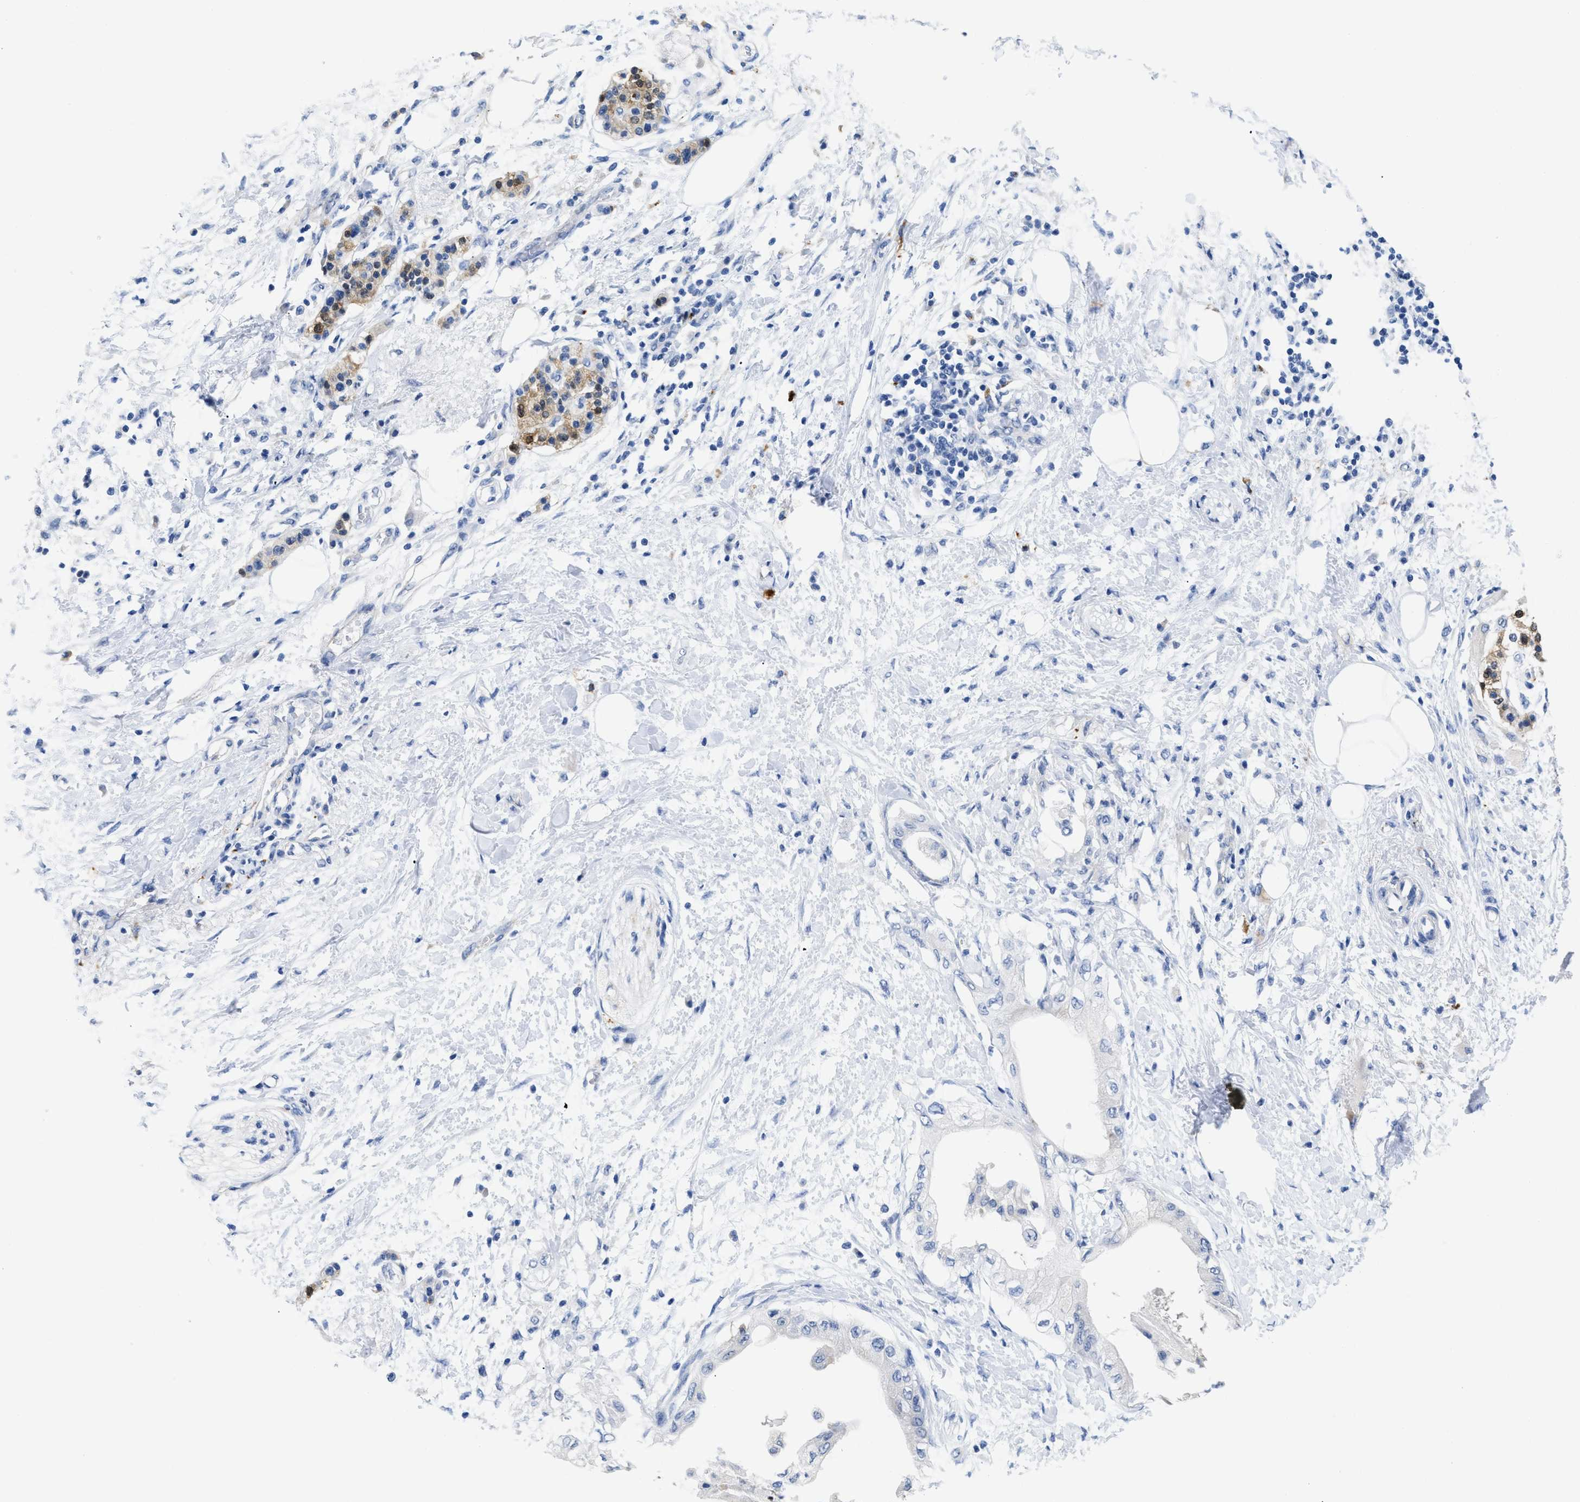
{"staining": {"intensity": "negative", "quantity": "none", "location": "none"}, "tissue": "pancreatic cancer", "cell_type": "Tumor cells", "image_type": "cancer", "snomed": [{"axis": "morphology", "description": "Normal tissue, NOS"}, {"axis": "morphology", "description": "Adenocarcinoma, NOS"}, {"axis": "topography", "description": "Pancreas"}, {"axis": "topography", "description": "Duodenum"}], "caption": "High magnification brightfield microscopy of pancreatic cancer stained with DAB (brown) and counterstained with hematoxylin (blue): tumor cells show no significant expression.", "gene": "APOBEC2", "patient": {"sex": "female", "age": 60}}